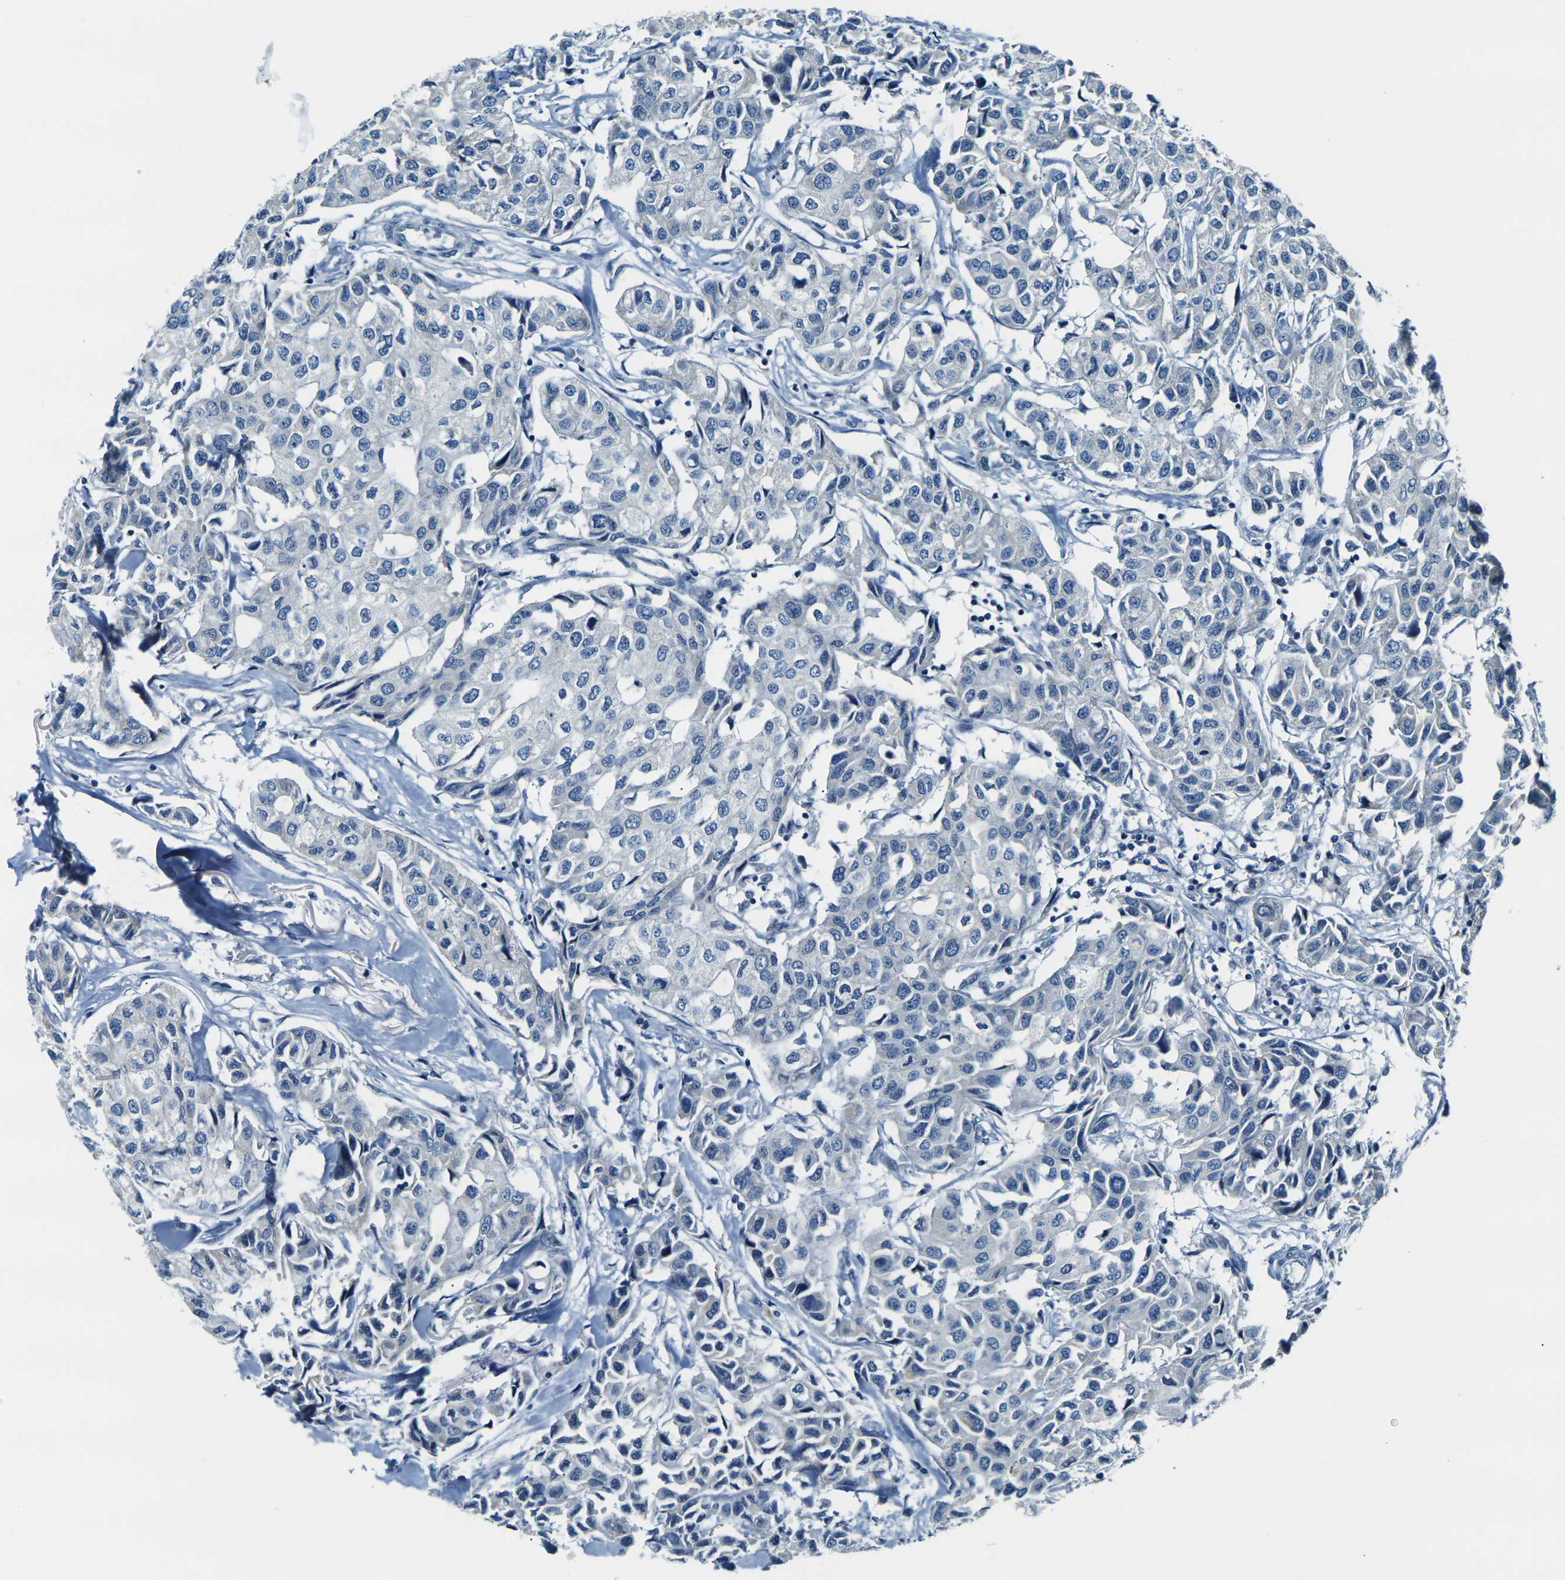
{"staining": {"intensity": "negative", "quantity": "none", "location": "none"}, "tissue": "breast cancer", "cell_type": "Tumor cells", "image_type": "cancer", "snomed": [{"axis": "morphology", "description": "Duct carcinoma"}, {"axis": "topography", "description": "Breast"}], "caption": "This is a photomicrograph of IHC staining of breast intraductal carcinoma, which shows no positivity in tumor cells.", "gene": "SHISAL2B", "patient": {"sex": "female", "age": 80}}